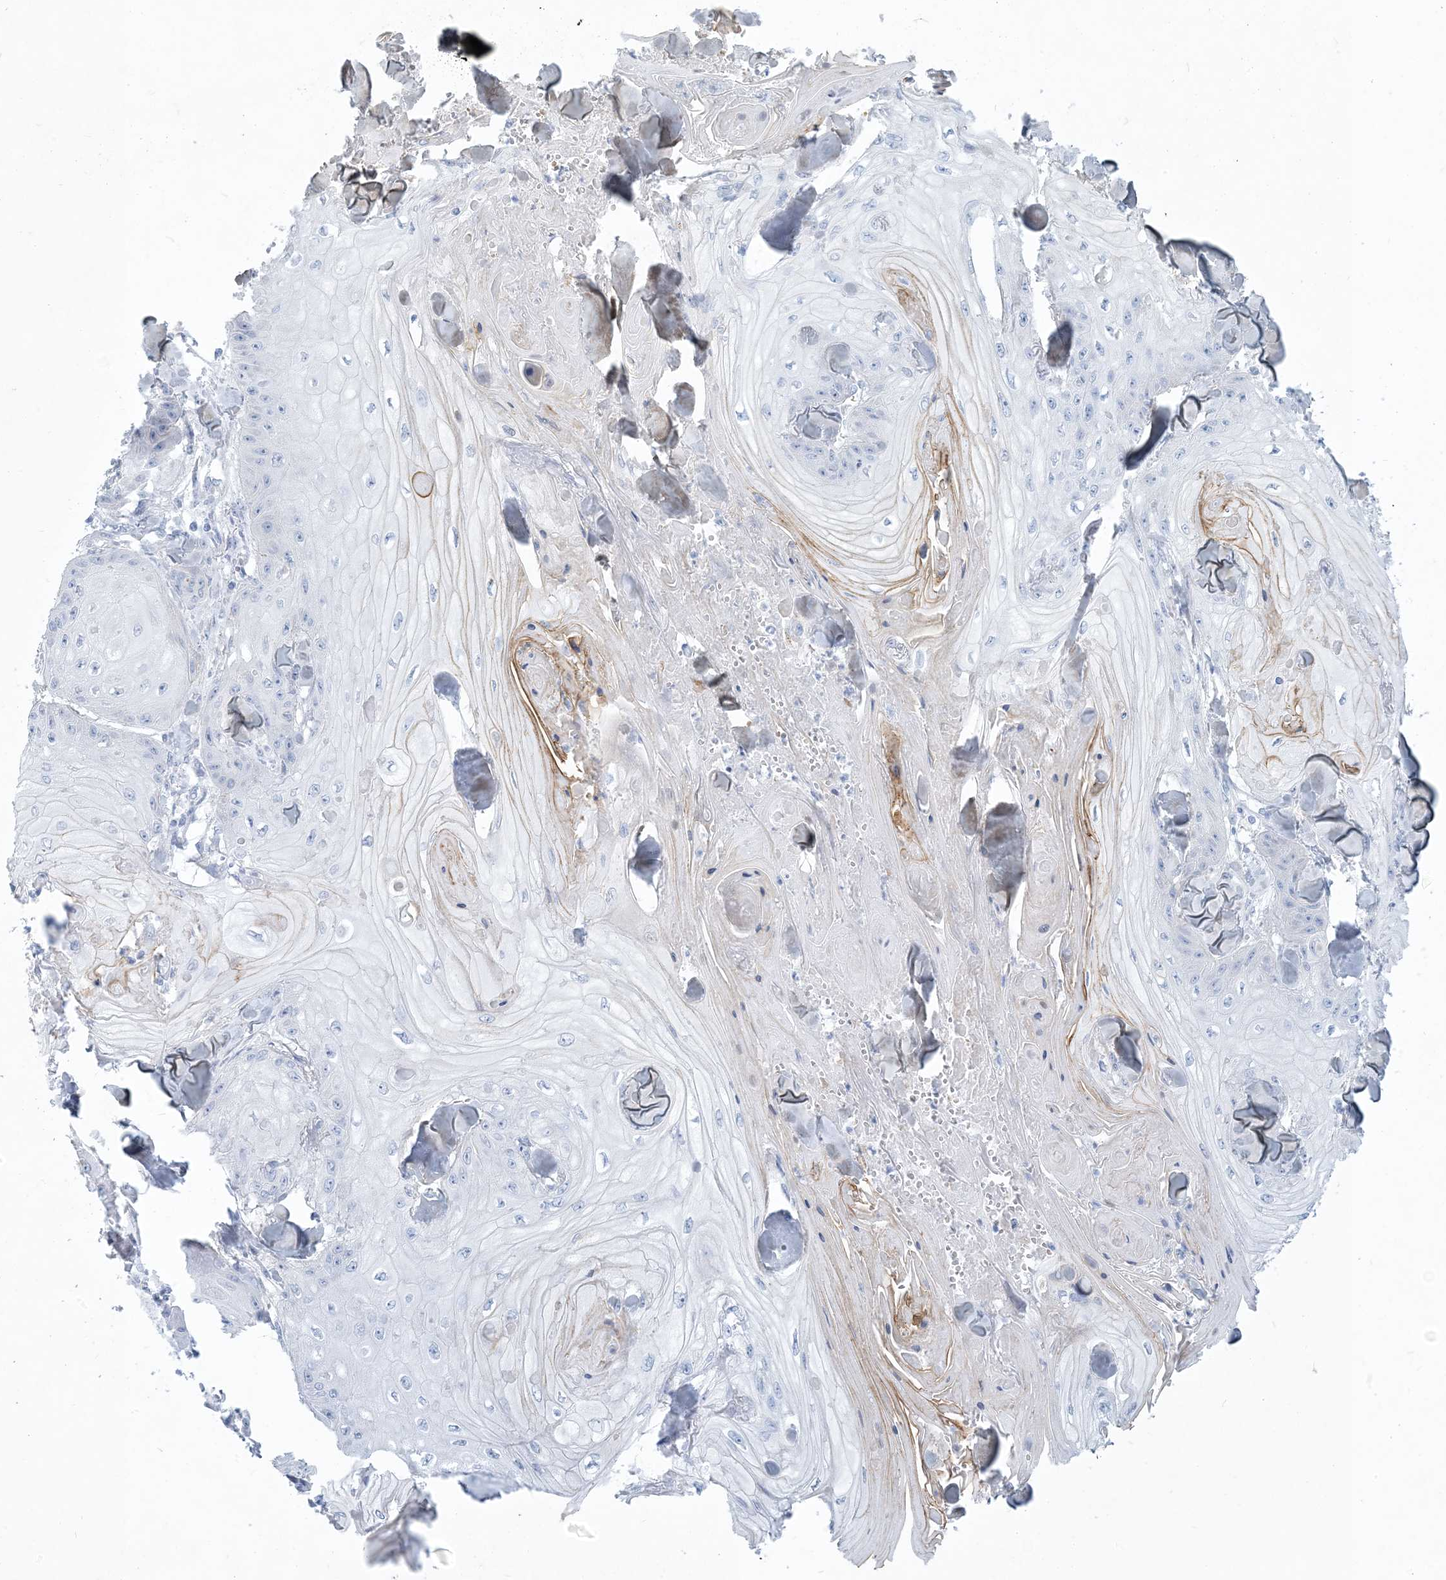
{"staining": {"intensity": "negative", "quantity": "none", "location": "none"}, "tissue": "skin cancer", "cell_type": "Tumor cells", "image_type": "cancer", "snomed": [{"axis": "morphology", "description": "Squamous cell carcinoma, NOS"}, {"axis": "topography", "description": "Skin"}], "caption": "Protein analysis of skin cancer (squamous cell carcinoma) demonstrates no significant expression in tumor cells.", "gene": "MOXD1", "patient": {"sex": "male", "age": 74}}